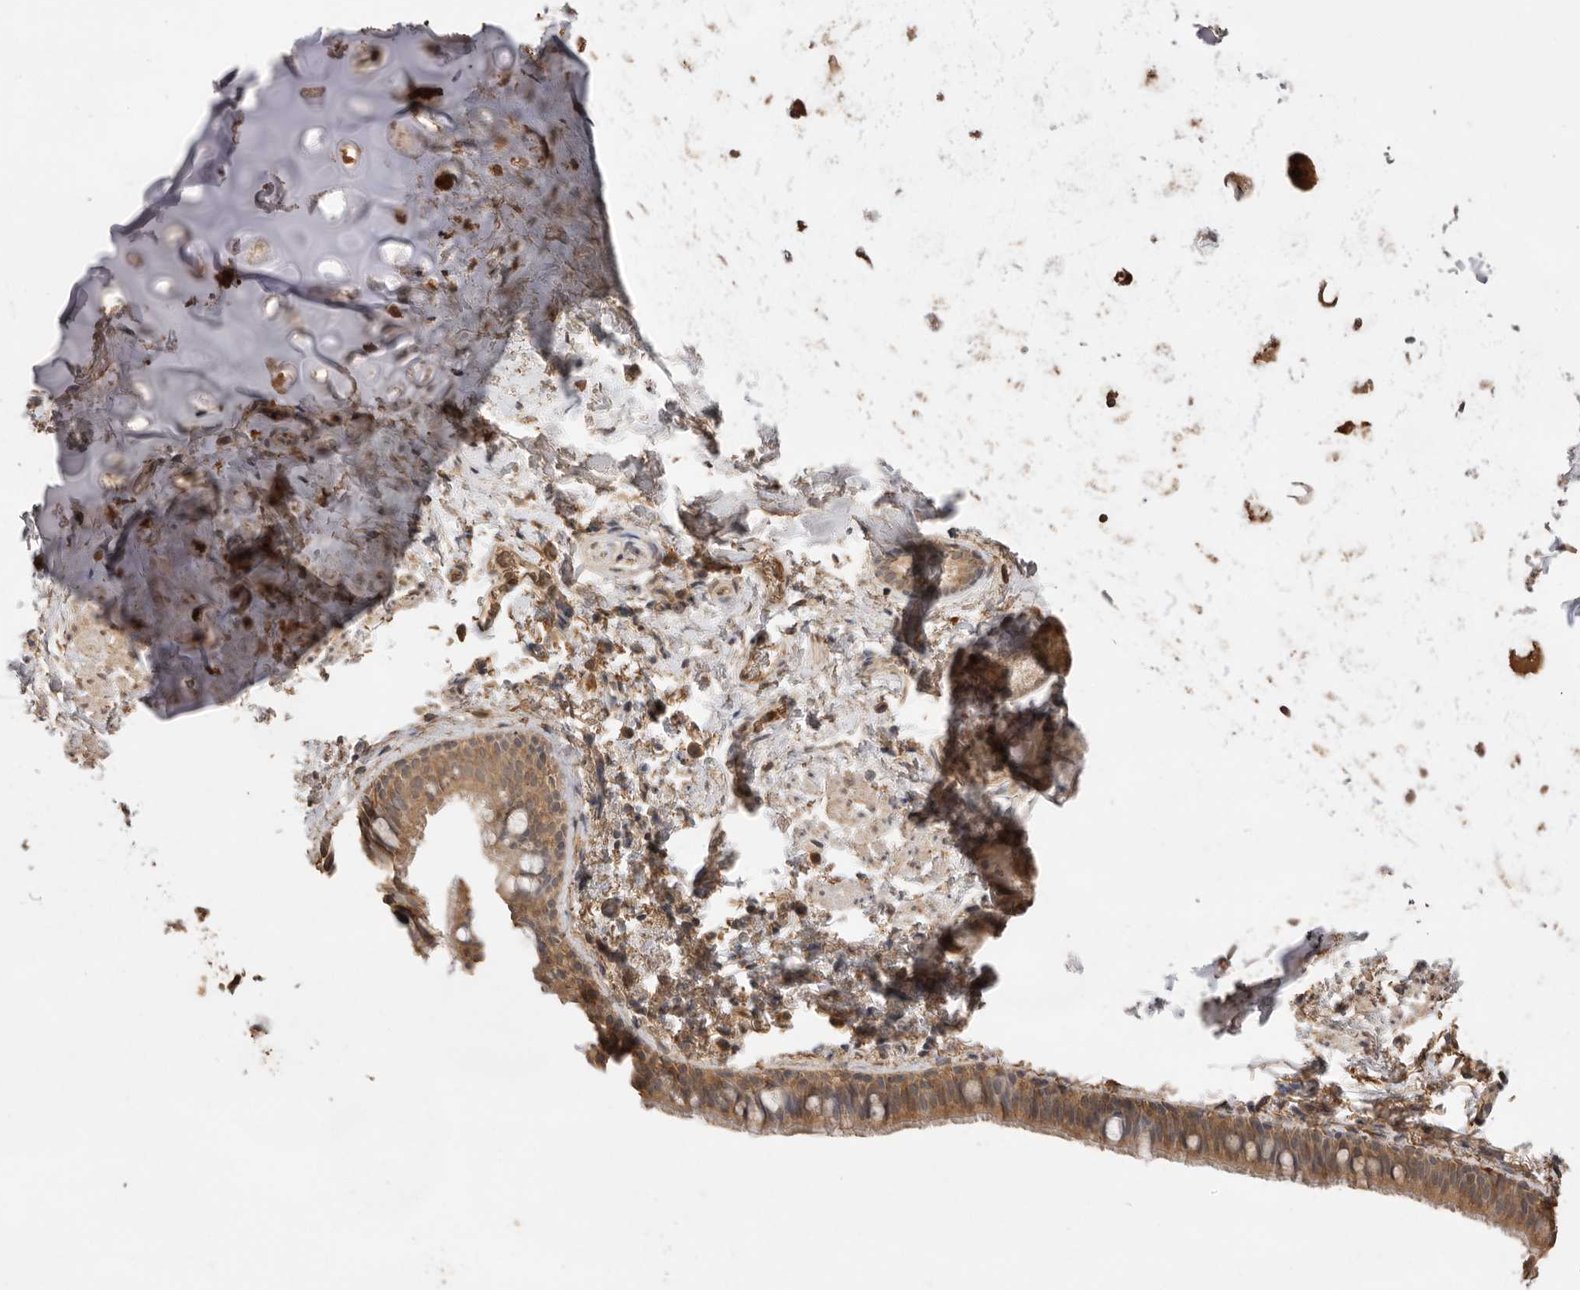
{"staining": {"intensity": "moderate", "quantity": ">75%", "location": "cytoplasmic/membranous"}, "tissue": "bronchus", "cell_type": "Respiratory epithelial cells", "image_type": "normal", "snomed": [{"axis": "morphology", "description": "Normal tissue, NOS"}, {"axis": "topography", "description": "Cartilage tissue"}, {"axis": "topography", "description": "Bronchus"}, {"axis": "topography", "description": "Lung"}], "caption": "This micrograph displays immunohistochemistry (IHC) staining of normal bronchus, with medium moderate cytoplasmic/membranous staining in about >75% of respiratory epithelial cells.", "gene": "JAG2", "patient": {"sex": "male", "age": 64}}